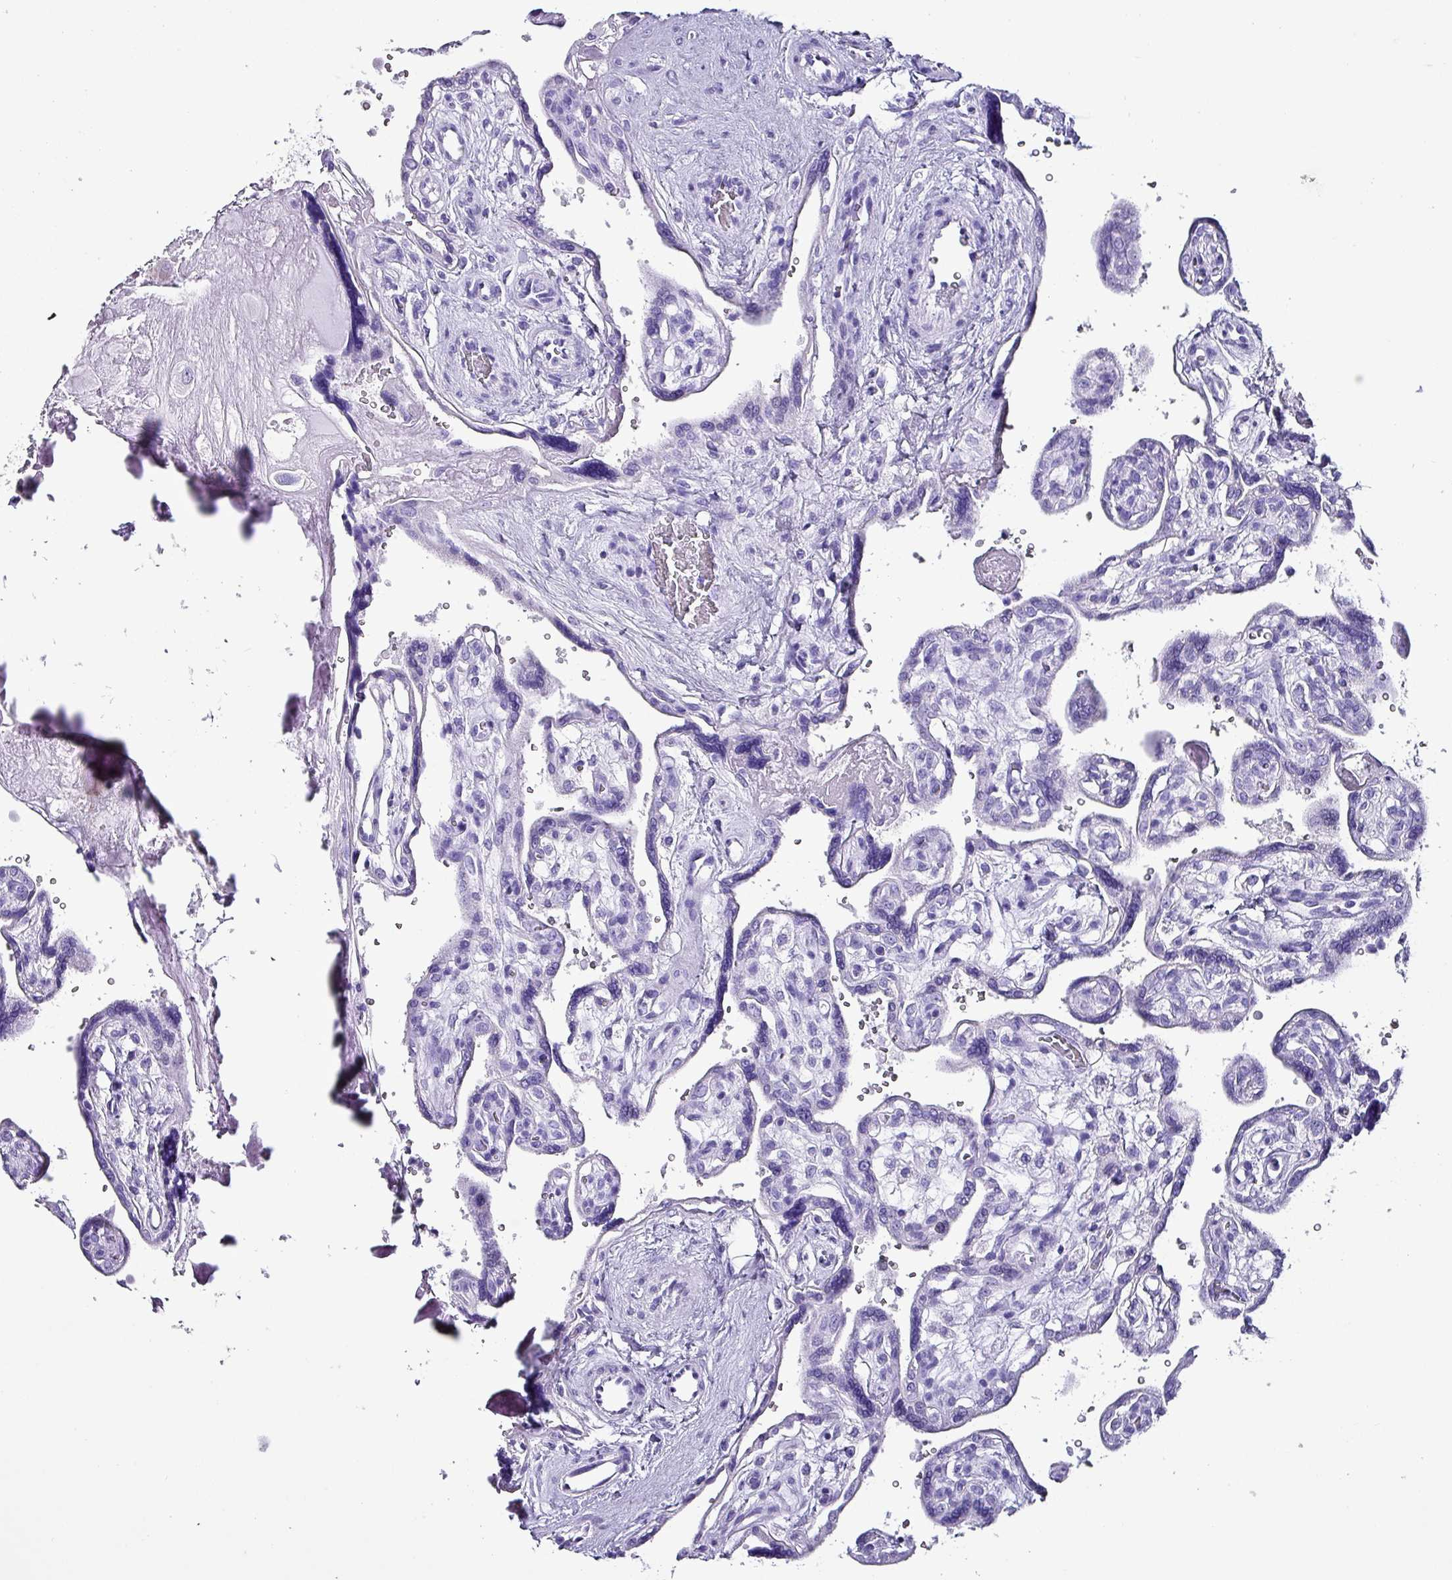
{"staining": {"intensity": "negative", "quantity": "none", "location": "none"}, "tissue": "placenta", "cell_type": "Decidual cells", "image_type": "normal", "snomed": [{"axis": "morphology", "description": "Normal tissue, NOS"}, {"axis": "topography", "description": "Placenta"}], "caption": "Human placenta stained for a protein using immunohistochemistry displays no expression in decidual cells.", "gene": "KRT6A", "patient": {"sex": "female", "age": 39}}